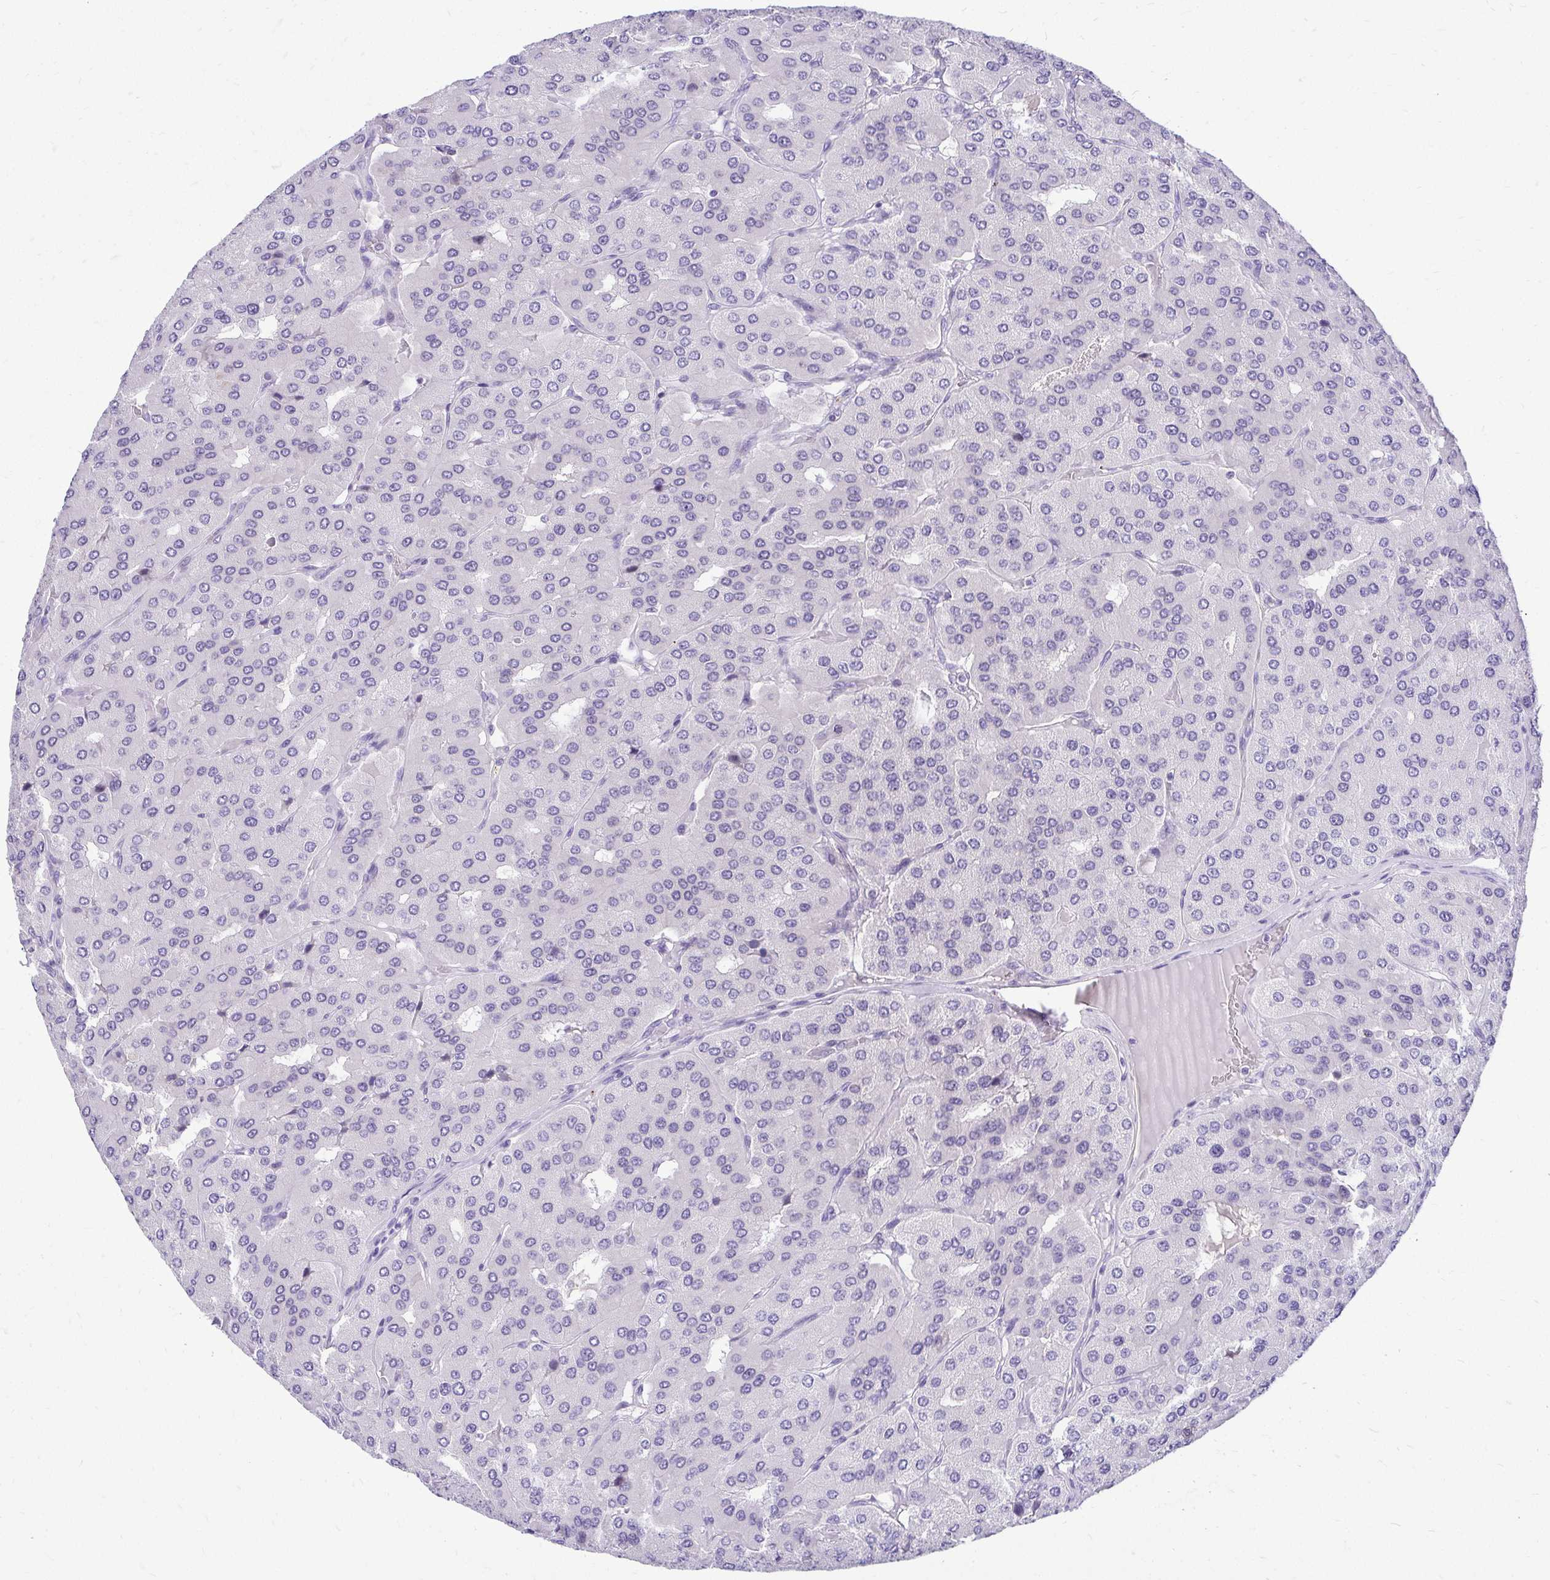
{"staining": {"intensity": "negative", "quantity": "none", "location": "none"}, "tissue": "parathyroid gland", "cell_type": "Glandular cells", "image_type": "normal", "snomed": [{"axis": "morphology", "description": "Normal tissue, NOS"}, {"axis": "morphology", "description": "Adenoma, NOS"}, {"axis": "topography", "description": "Parathyroid gland"}], "caption": "This is a photomicrograph of immunohistochemistry (IHC) staining of unremarkable parathyroid gland, which shows no expression in glandular cells.", "gene": "NIFK", "patient": {"sex": "female", "age": 86}}